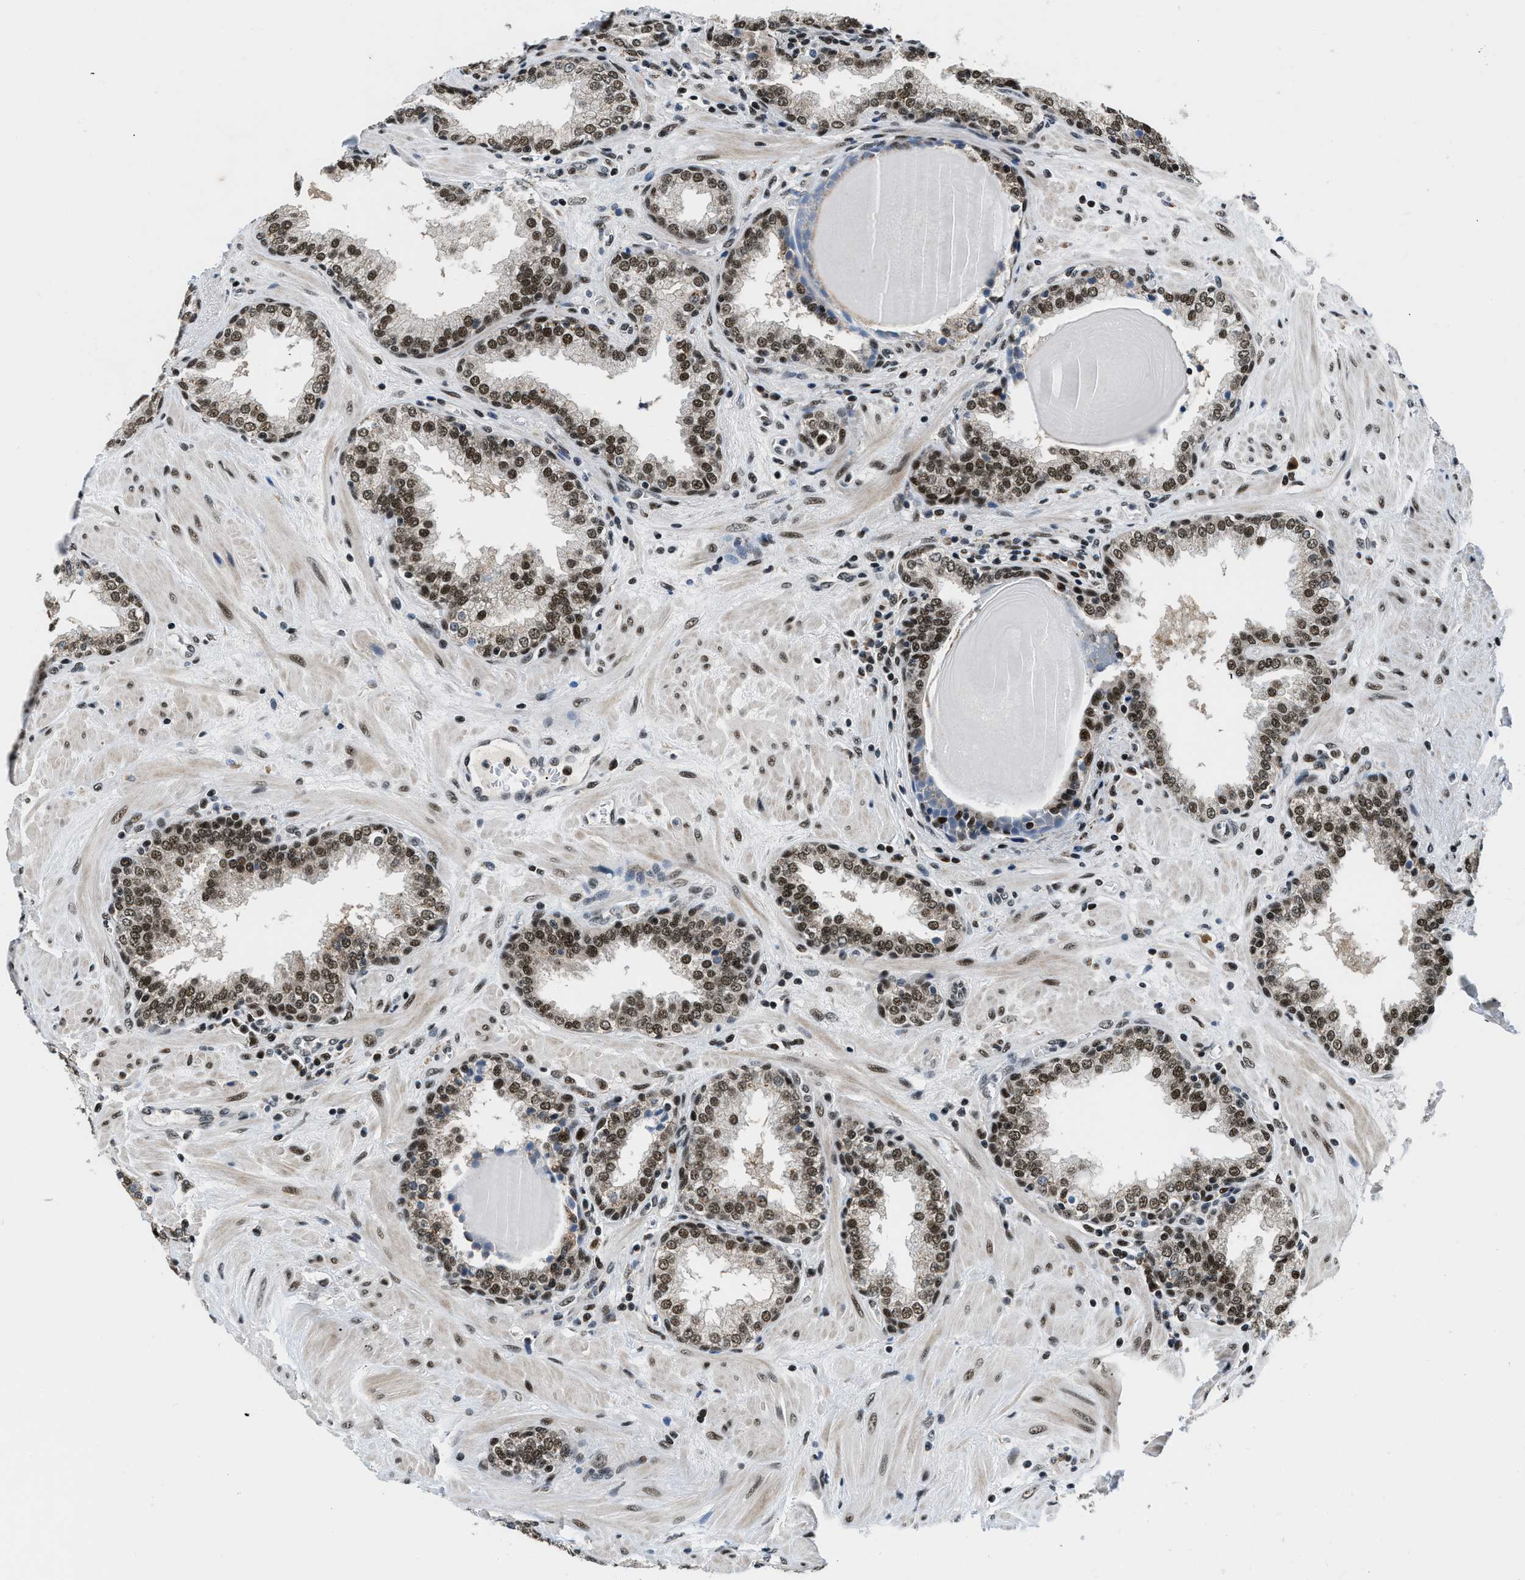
{"staining": {"intensity": "strong", "quantity": ">75%", "location": "nuclear"}, "tissue": "prostate", "cell_type": "Glandular cells", "image_type": "normal", "snomed": [{"axis": "morphology", "description": "Normal tissue, NOS"}, {"axis": "topography", "description": "Prostate"}], "caption": "Glandular cells display high levels of strong nuclear staining in about >75% of cells in unremarkable human prostate.", "gene": "KDM3B", "patient": {"sex": "male", "age": 51}}